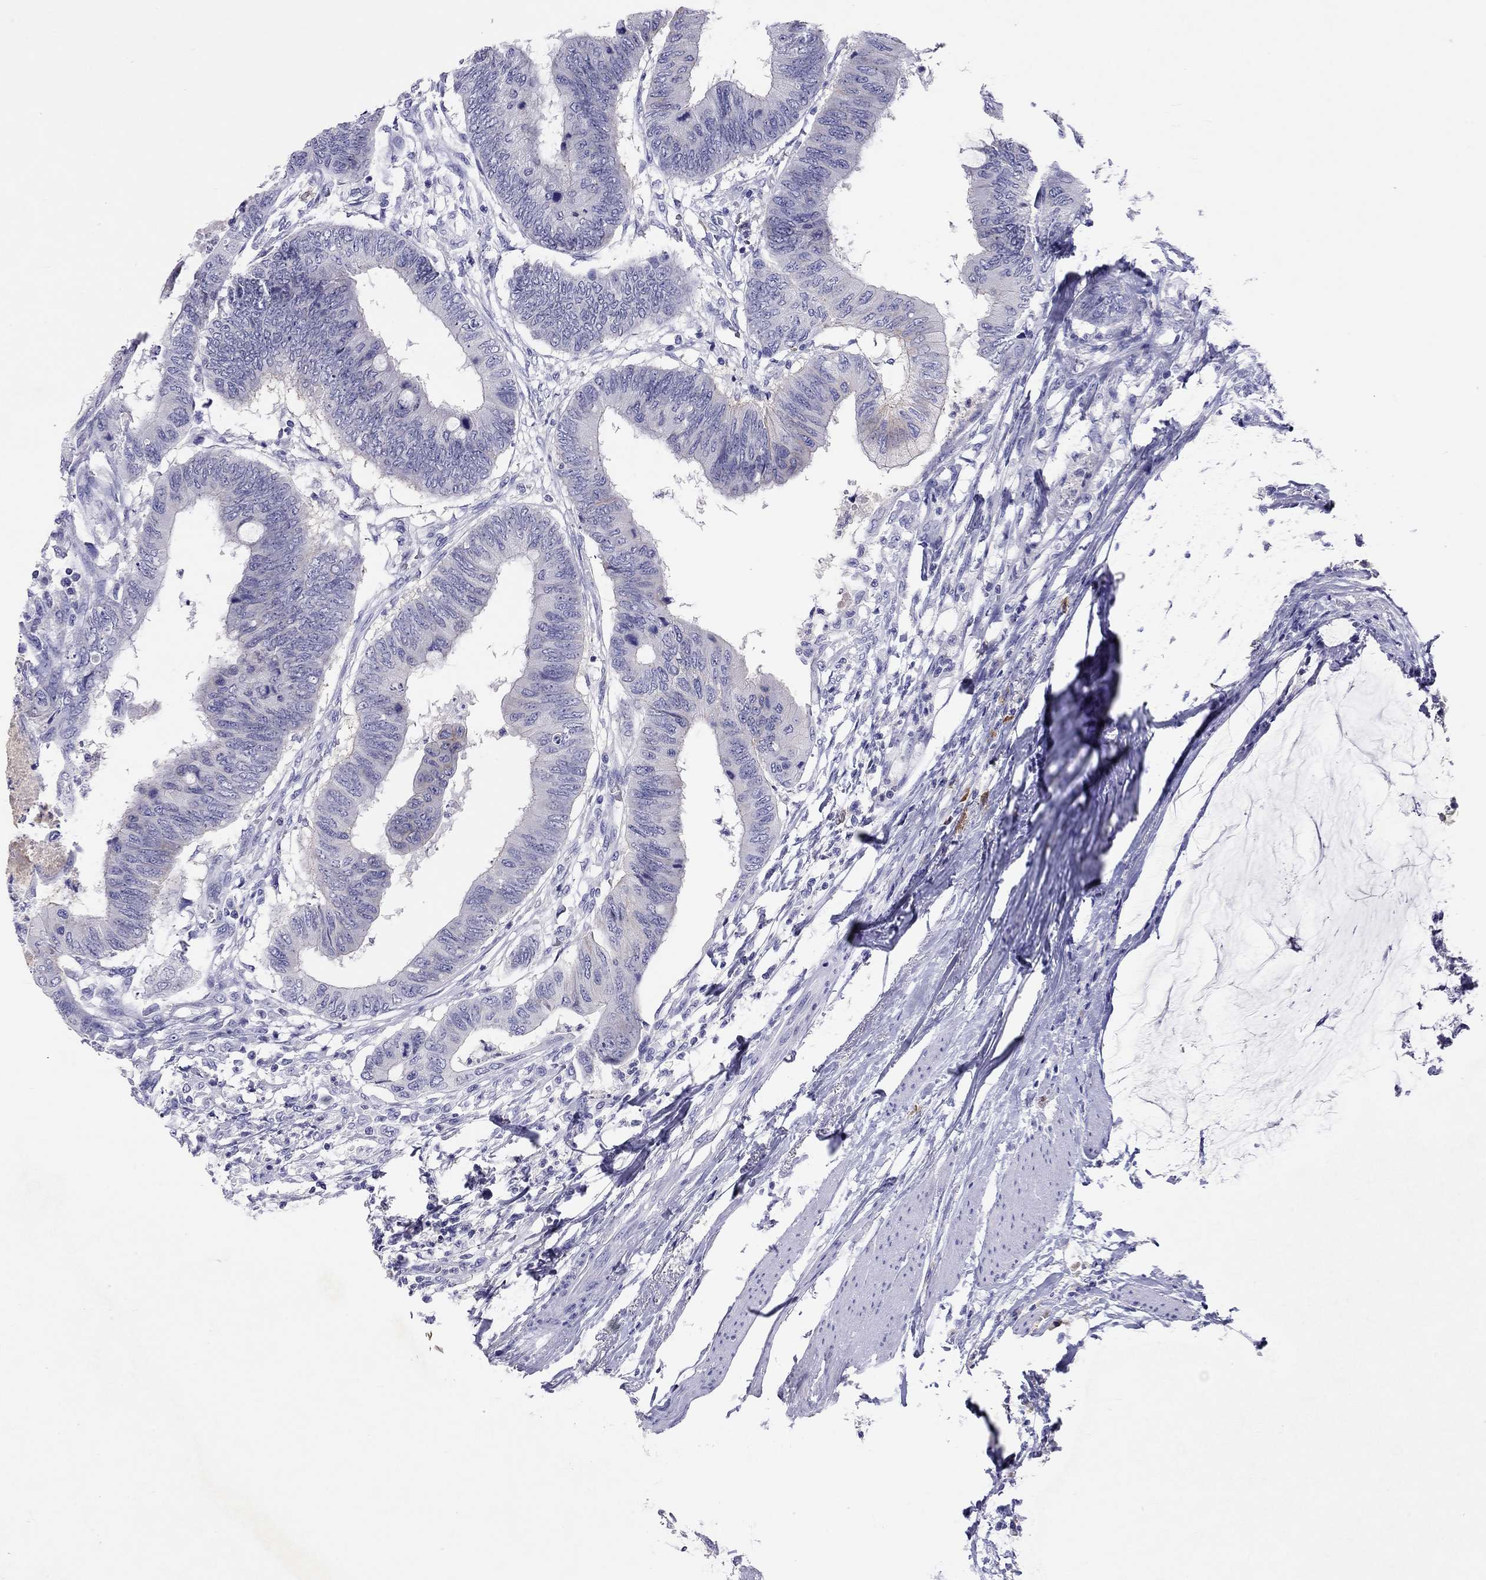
{"staining": {"intensity": "negative", "quantity": "none", "location": "none"}, "tissue": "colorectal cancer", "cell_type": "Tumor cells", "image_type": "cancer", "snomed": [{"axis": "morphology", "description": "Normal tissue, NOS"}, {"axis": "morphology", "description": "Adenocarcinoma, NOS"}, {"axis": "topography", "description": "Rectum"}, {"axis": "topography", "description": "Peripheral nerve tissue"}], "caption": "An IHC micrograph of colorectal cancer (adenocarcinoma) is shown. There is no staining in tumor cells of colorectal cancer (adenocarcinoma).", "gene": "CALHM1", "patient": {"sex": "male", "age": 92}}